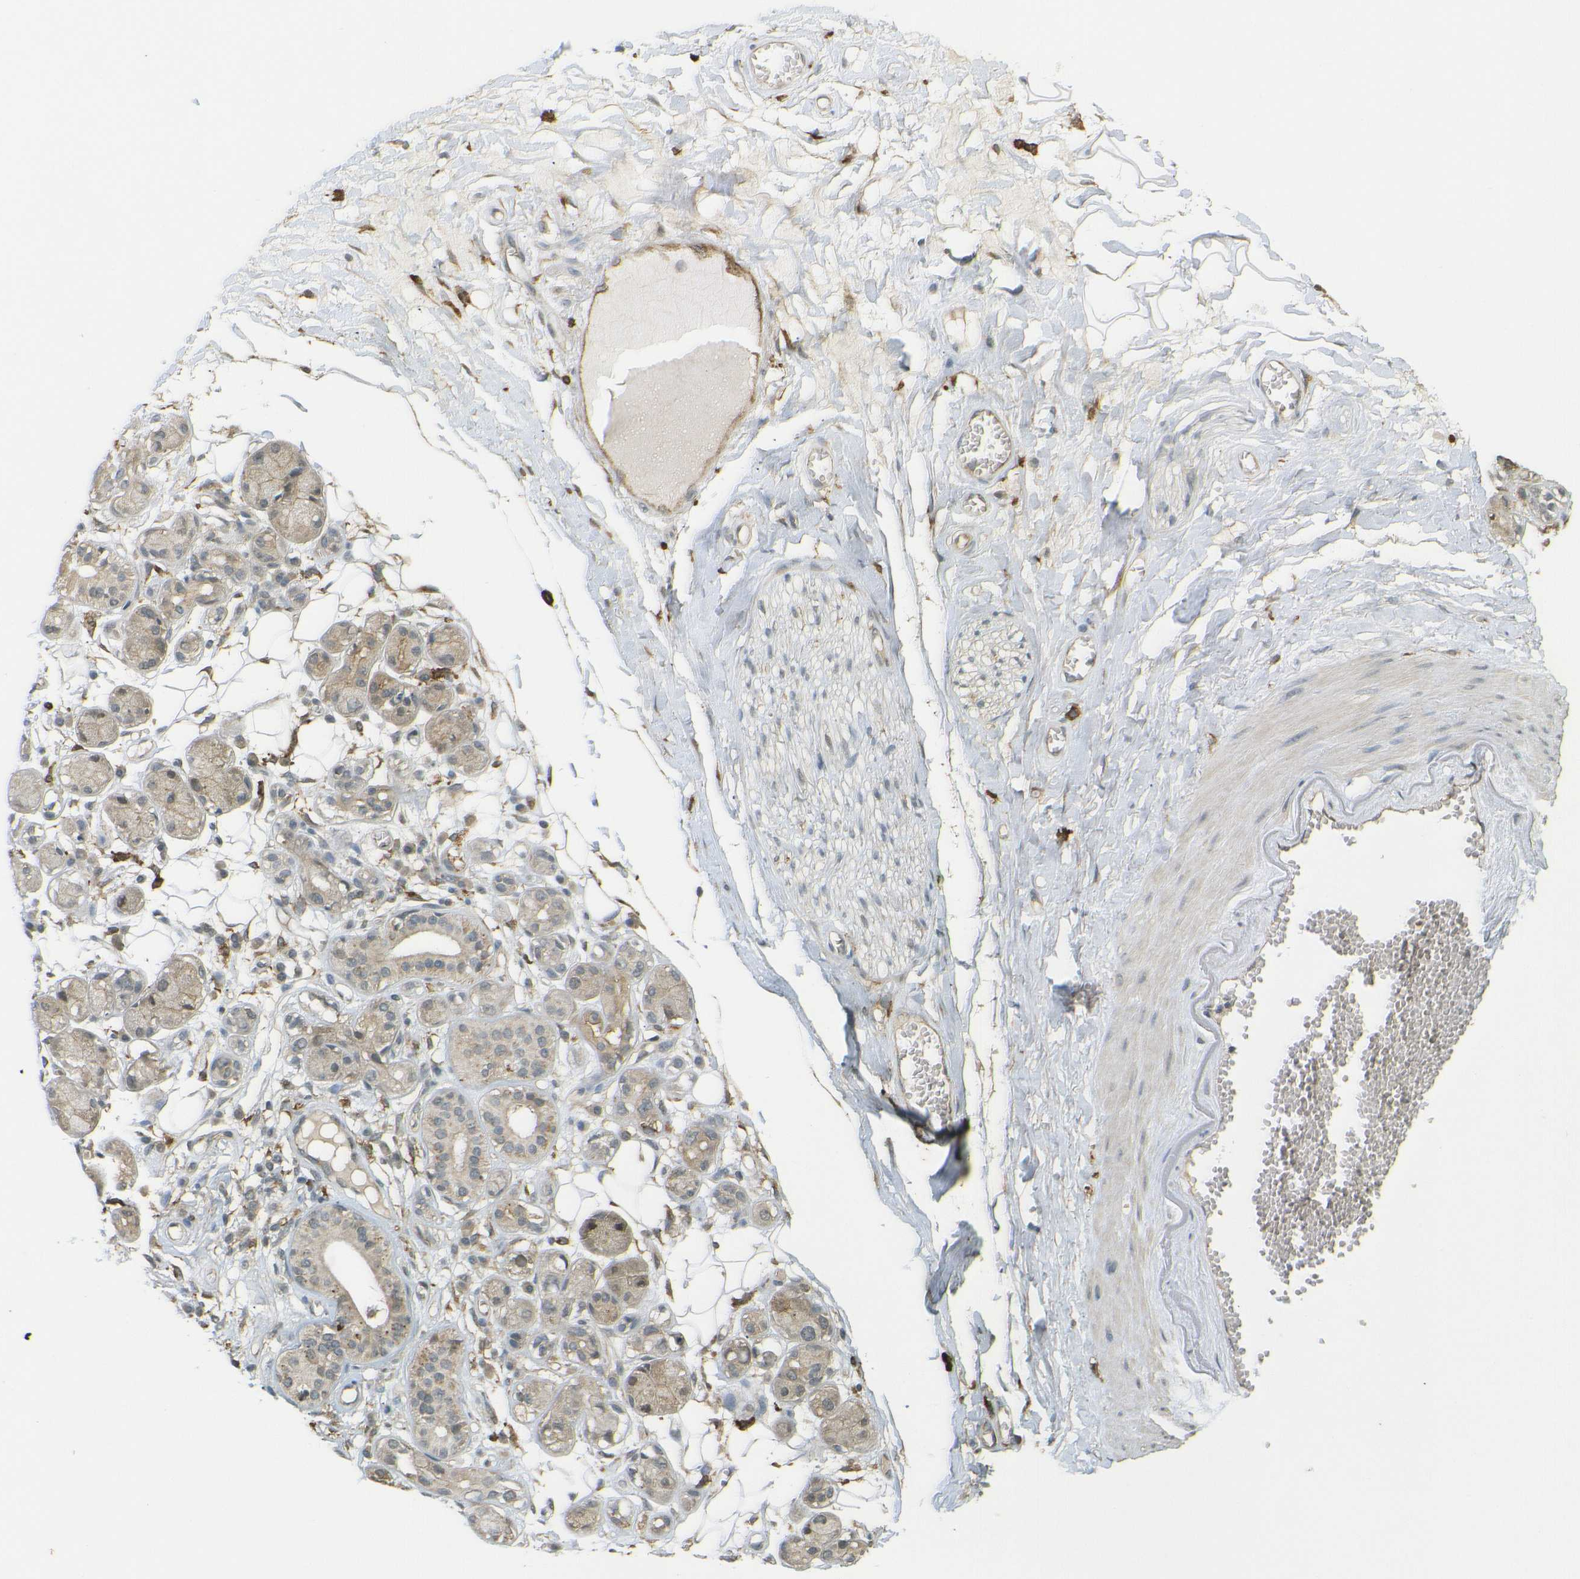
{"staining": {"intensity": "weak", "quantity": "25%-75%", "location": "cytoplasmic/membranous"}, "tissue": "adipose tissue", "cell_type": "Adipocytes", "image_type": "normal", "snomed": [{"axis": "morphology", "description": "Normal tissue, NOS"}, {"axis": "morphology", "description": "Inflammation, NOS"}, {"axis": "topography", "description": "Salivary gland"}, {"axis": "topography", "description": "Peripheral nerve tissue"}], "caption": "The image shows immunohistochemical staining of normal adipose tissue. There is weak cytoplasmic/membranous positivity is appreciated in approximately 25%-75% of adipocytes. (DAB IHC with brightfield microscopy, high magnification).", "gene": "DAB2", "patient": {"sex": "female", "age": 75}}